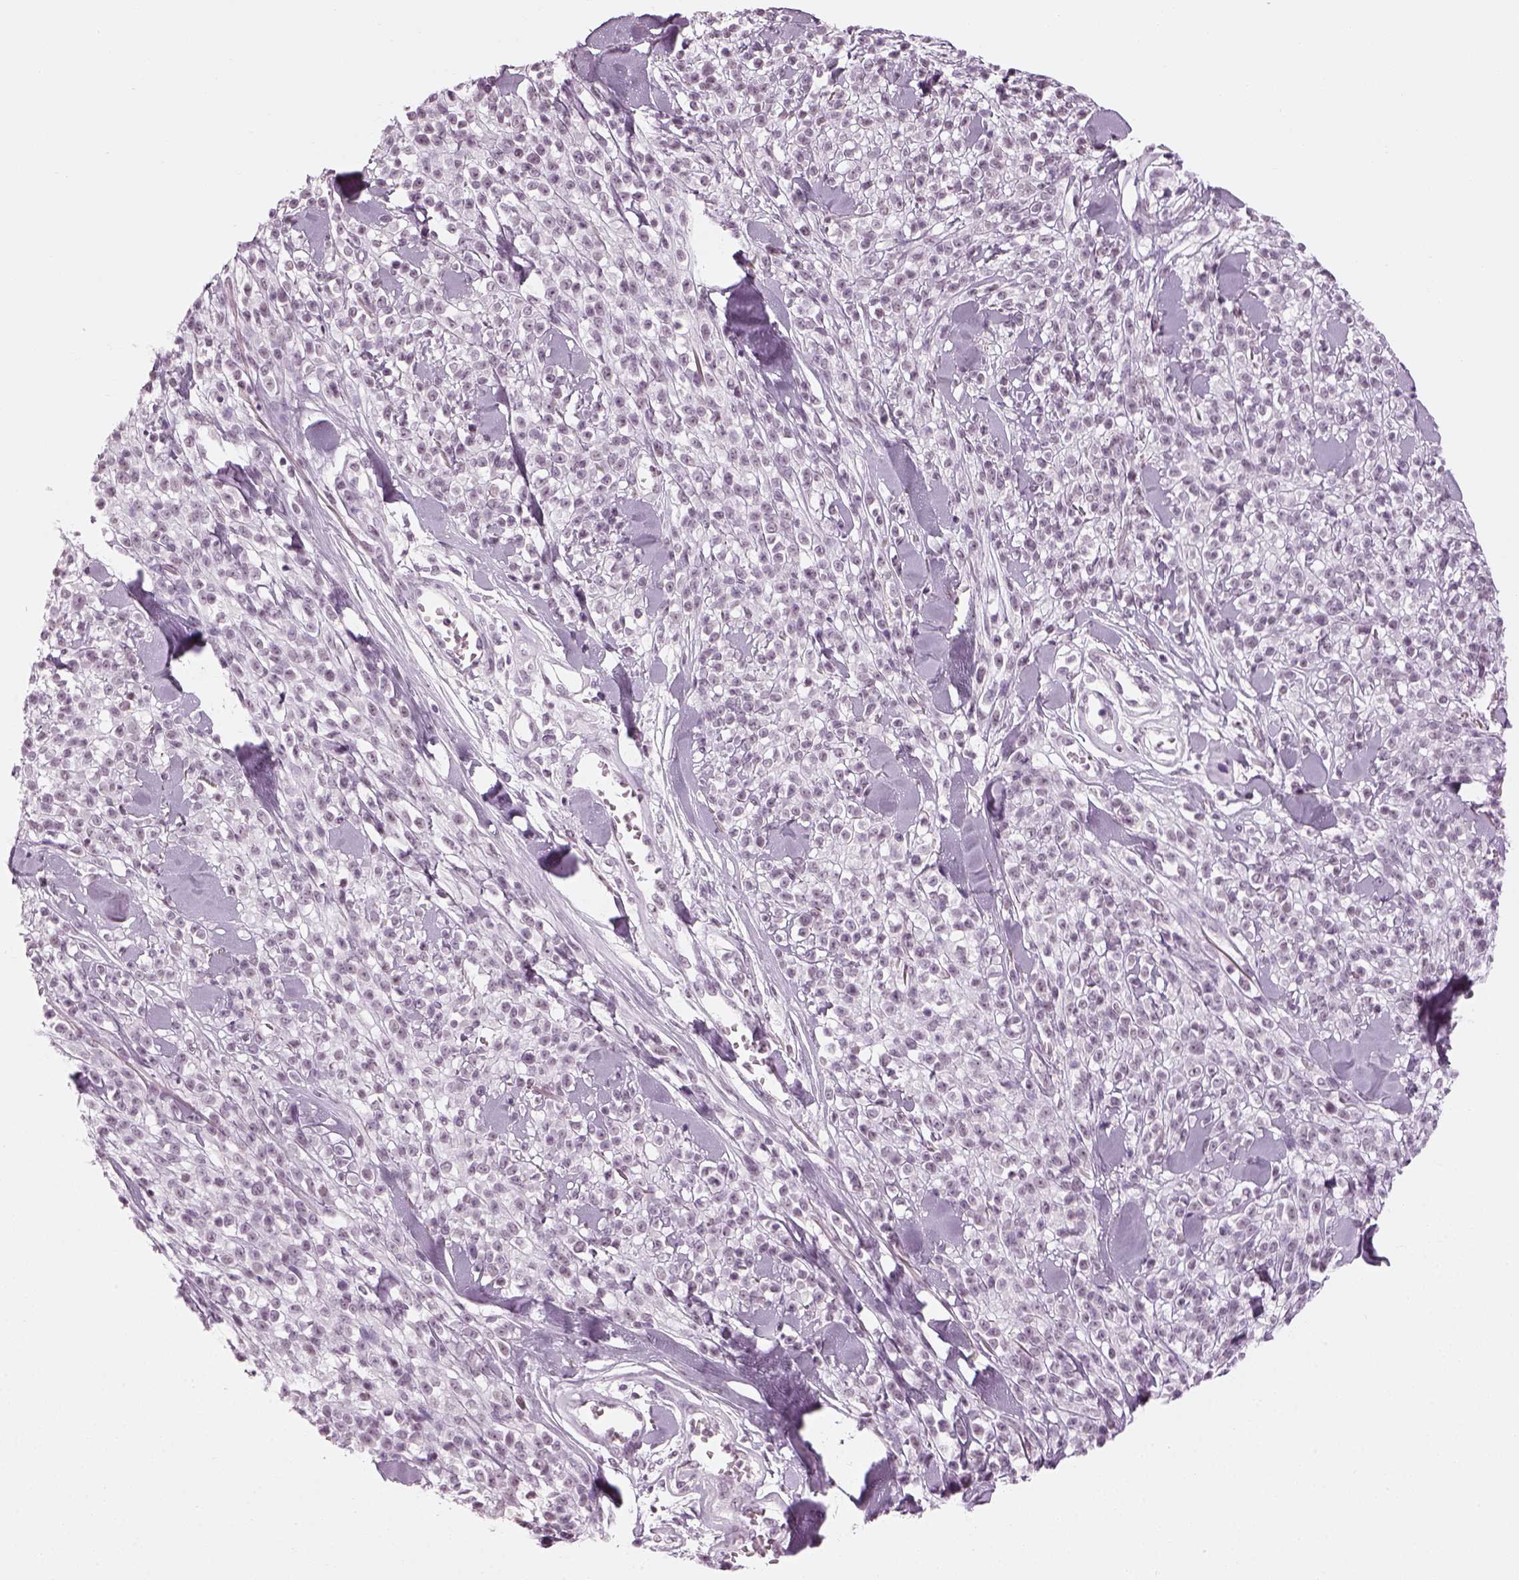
{"staining": {"intensity": "negative", "quantity": "none", "location": "none"}, "tissue": "melanoma", "cell_type": "Tumor cells", "image_type": "cancer", "snomed": [{"axis": "morphology", "description": "Malignant melanoma, NOS"}, {"axis": "topography", "description": "Skin"}, {"axis": "topography", "description": "Skin of trunk"}], "caption": "The micrograph reveals no significant positivity in tumor cells of malignant melanoma.", "gene": "KCNG2", "patient": {"sex": "male", "age": 74}}